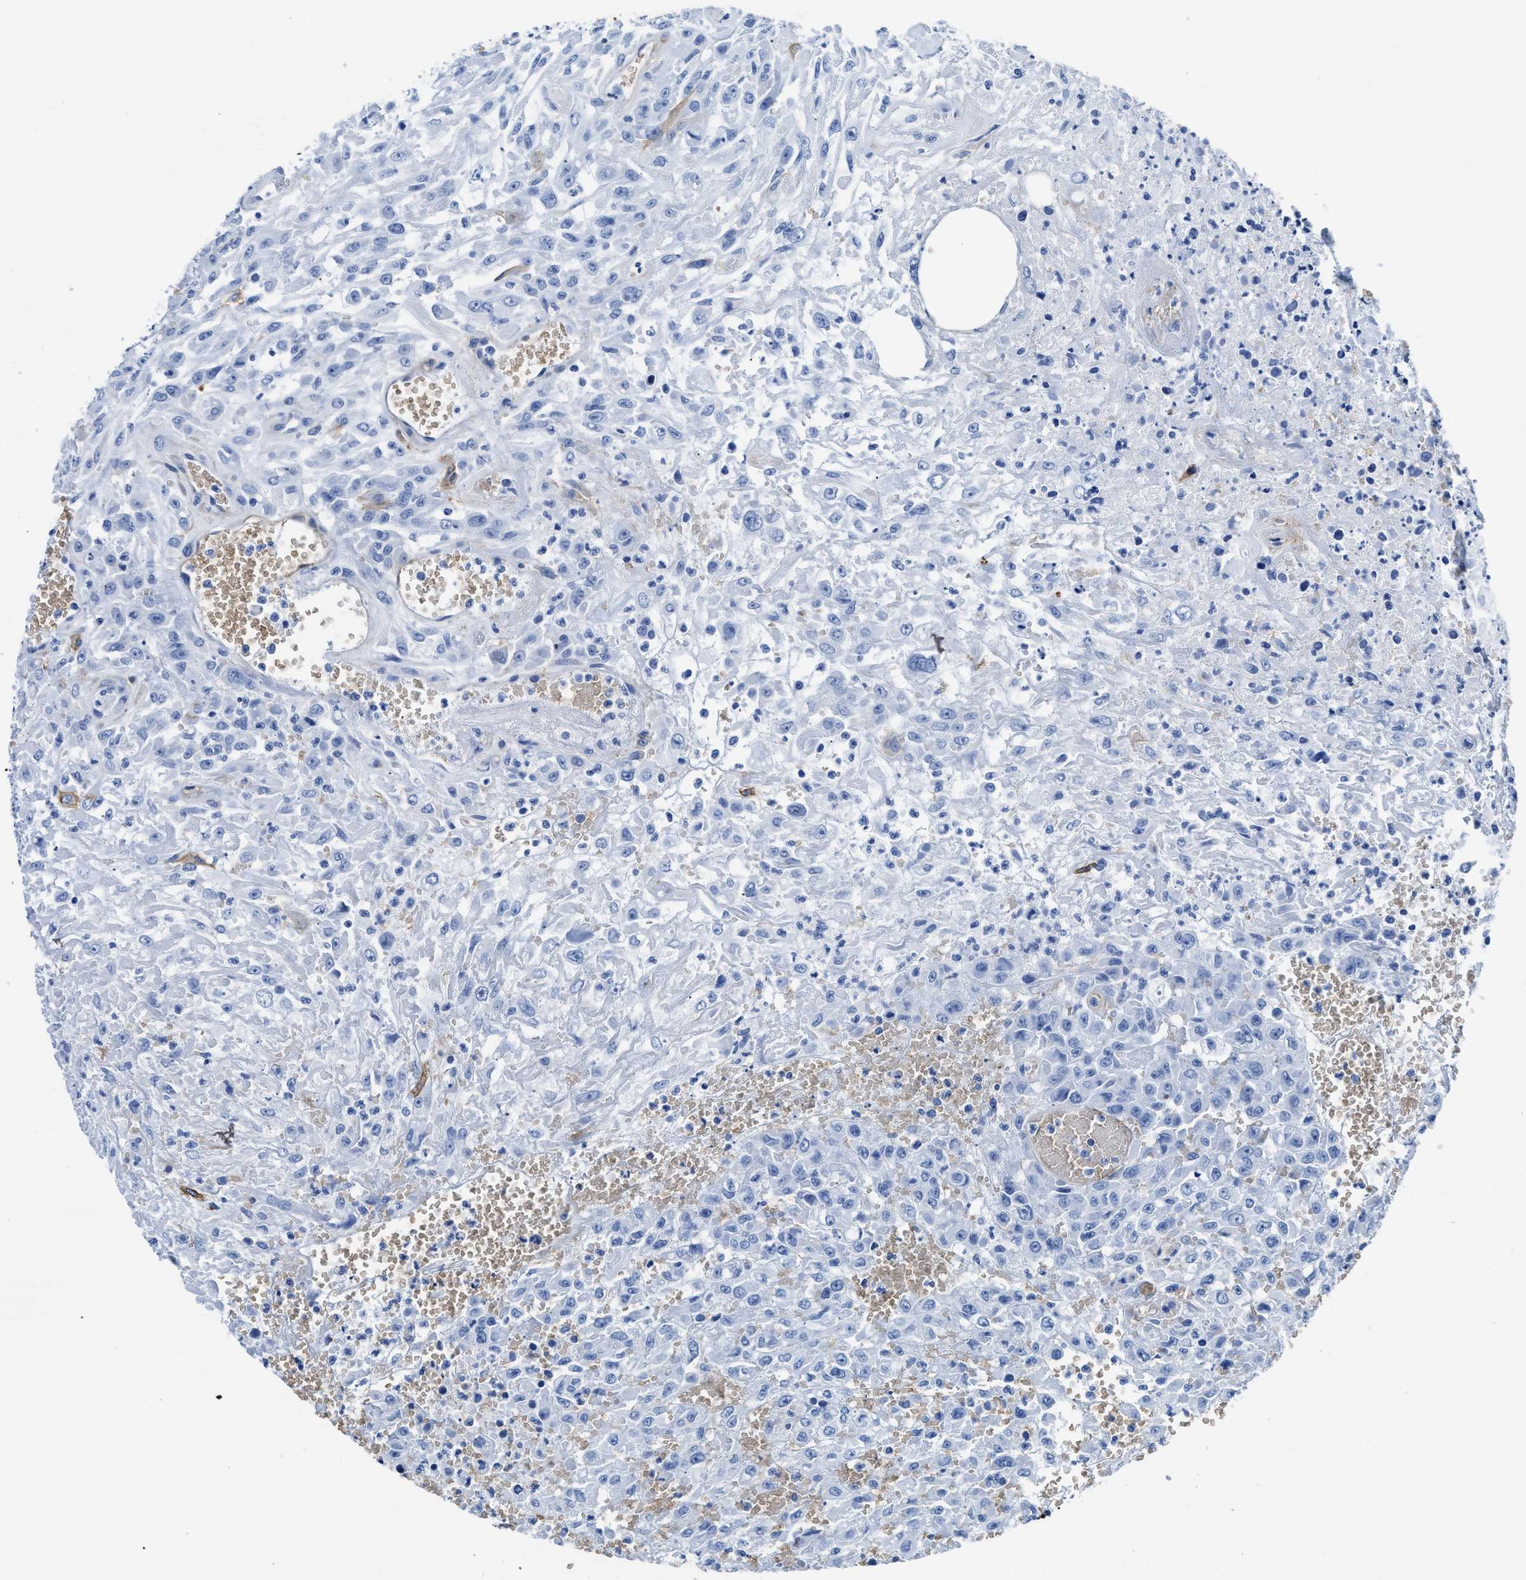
{"staining": {"intensity": "negative", "quantity": "none", "location": "none"}, "tissue": "urothelial cancer", "cell_type": "Tumor cells", "image_type": "cancer", "snomed": [{"axis": "morphology", "description": "Urothelial carcinoma, High grade"}, {"axis": "topography", "description": "Urinary bladder"}], "caption": "Protein analysis of urothelial cancer shows no significant expression in tumor cells. (DAB (3,3'-diaminobenzidine) IHC visualized using brightfield microscopy, high magnification).", "gene": "AQP1", "patient": {"sex": "male", "age": 46}}